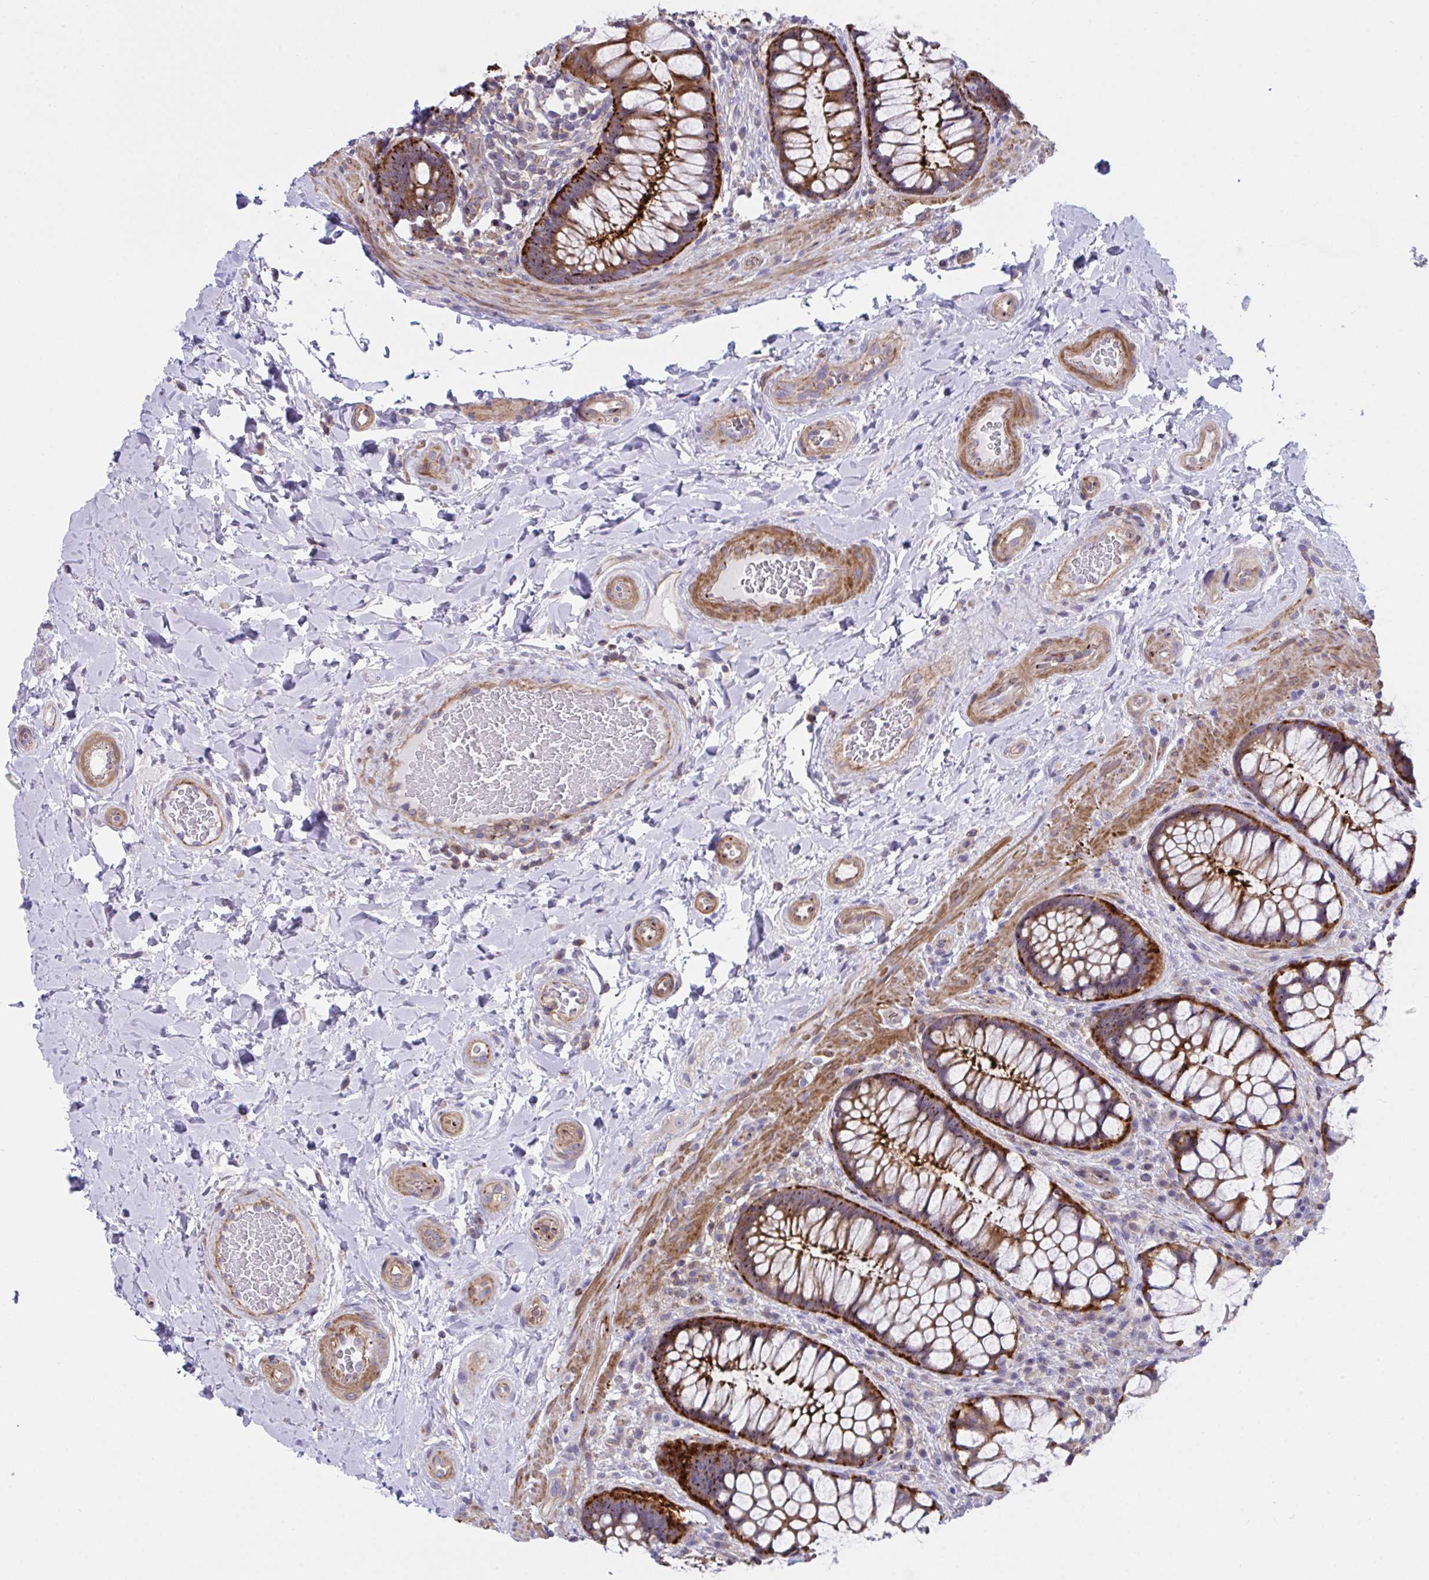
{"staining": {"intensity": "strong", "quantity": ">75%", "location": "cytoplasmic/membranous"}, "tissue": "rectum", "cell_type": "Glandular cells", "image_type": "normal", "snomed": [{"axis": "morphology", "description": "Normal tissue, NOS"}, {"axis": "topography", "description": "Rectum"}], "caption": "Immunohistochemistry micrograph of unremarkable rectum stained for a protein (brown), which reveals high levels of strong cytoplasmic/membranous positivity in approximately >75% of glandular cells.", "gene": "PPIH", "patient": {"sex": "female", "age": 58}}